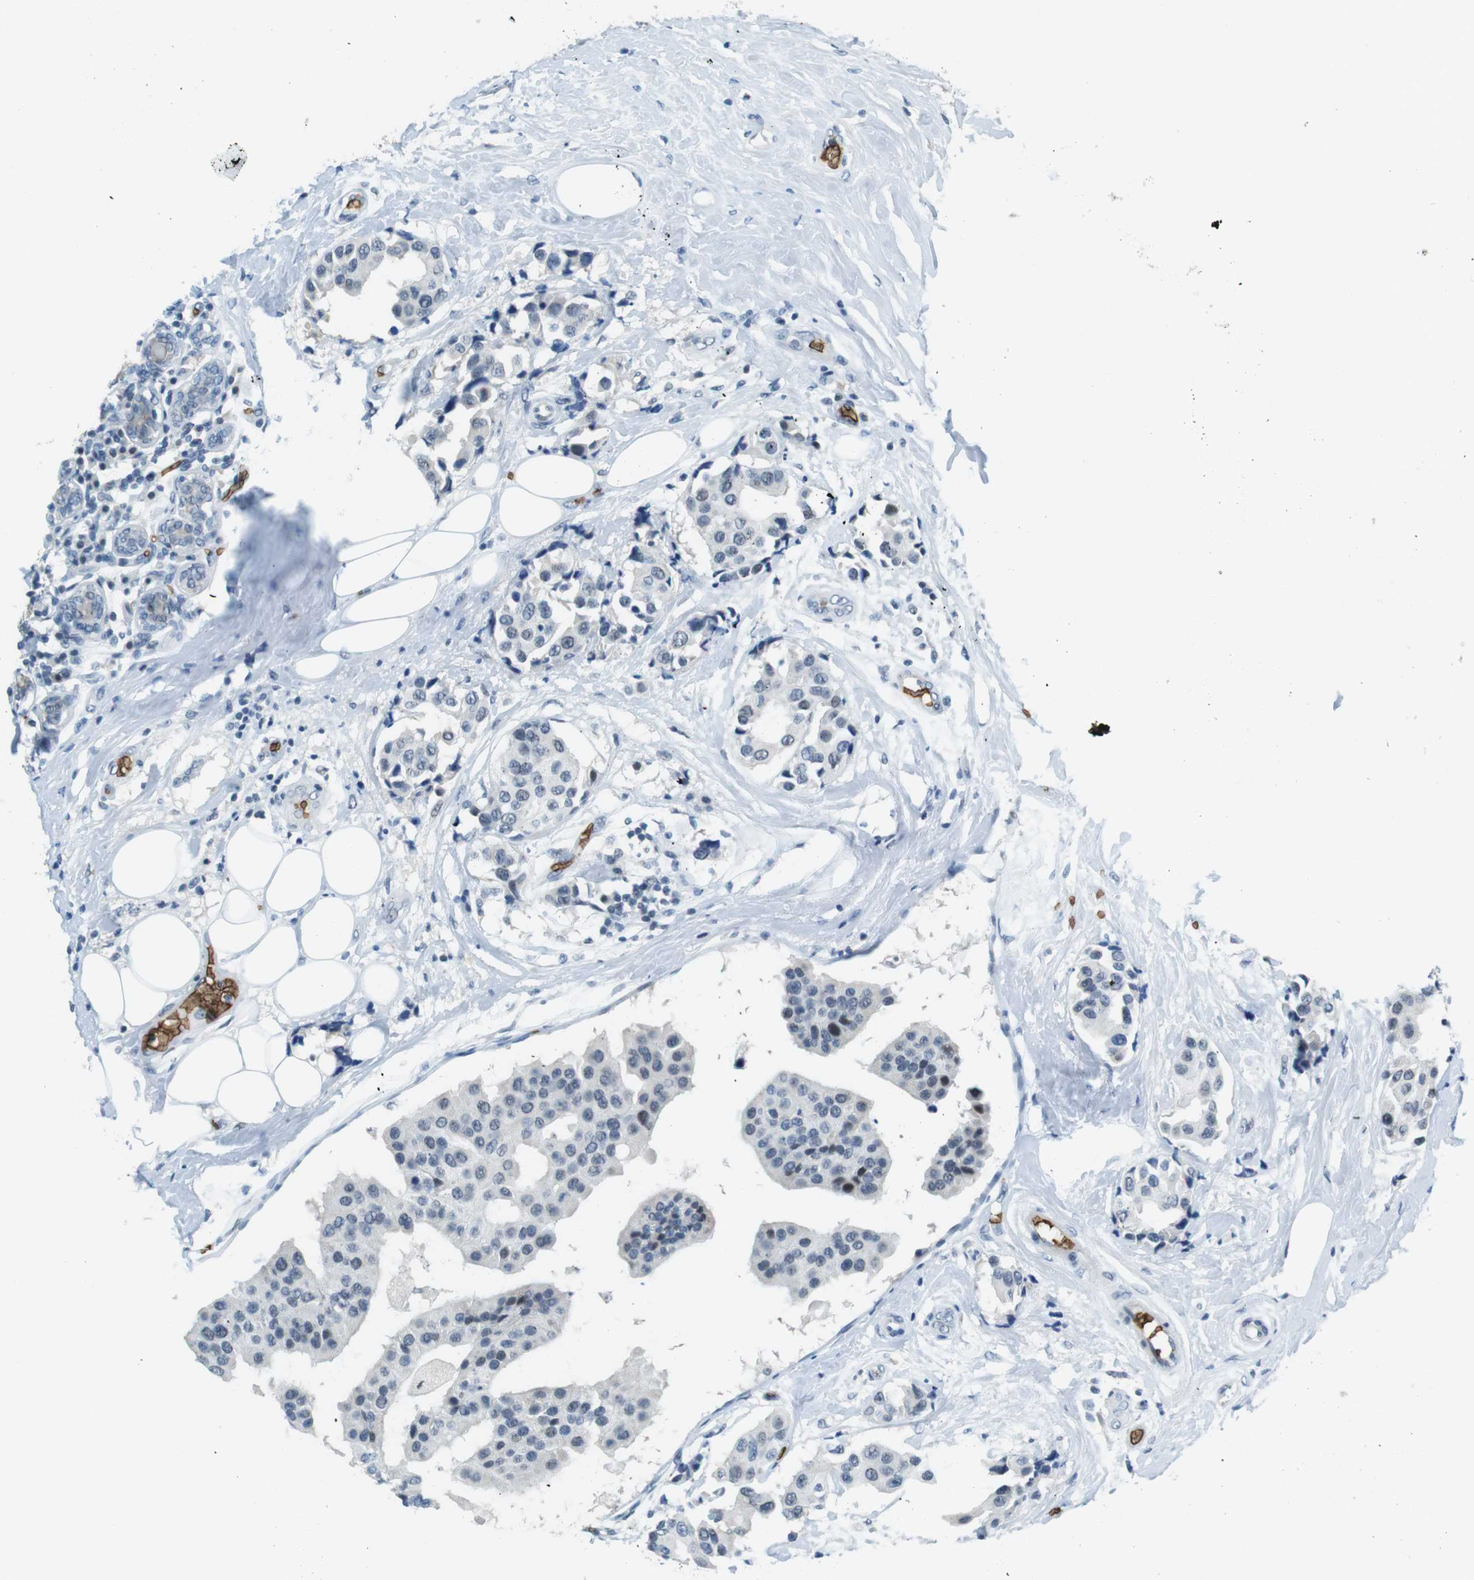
{"staining": {"intensity": "negative", "quantity": "none", "location": "none"}, "tissue": "breast cancer", "cell_type": "Tumor cells", "image_type": "cancer", "snomed": [{"axis": "morphology", "description": "Normal tissue, NOS"}, {"axis": "morphology", "description": "Duct carcinoma"}, {"axis": "topography", "description": "Breast"}], "caption": "High power microscopy image of an IHC photomicrograph of infiltrating ductal carcinoma (breast), revealing no significant positivity in tumor cells. Brightfield microscopy of immunohistochemistry (IHC) stained with DAB (brown) and hematoxylin (blue), captured at high magnification.", "gene": "SLC4A1", "patient": {"sex": "female", "age": 39}}